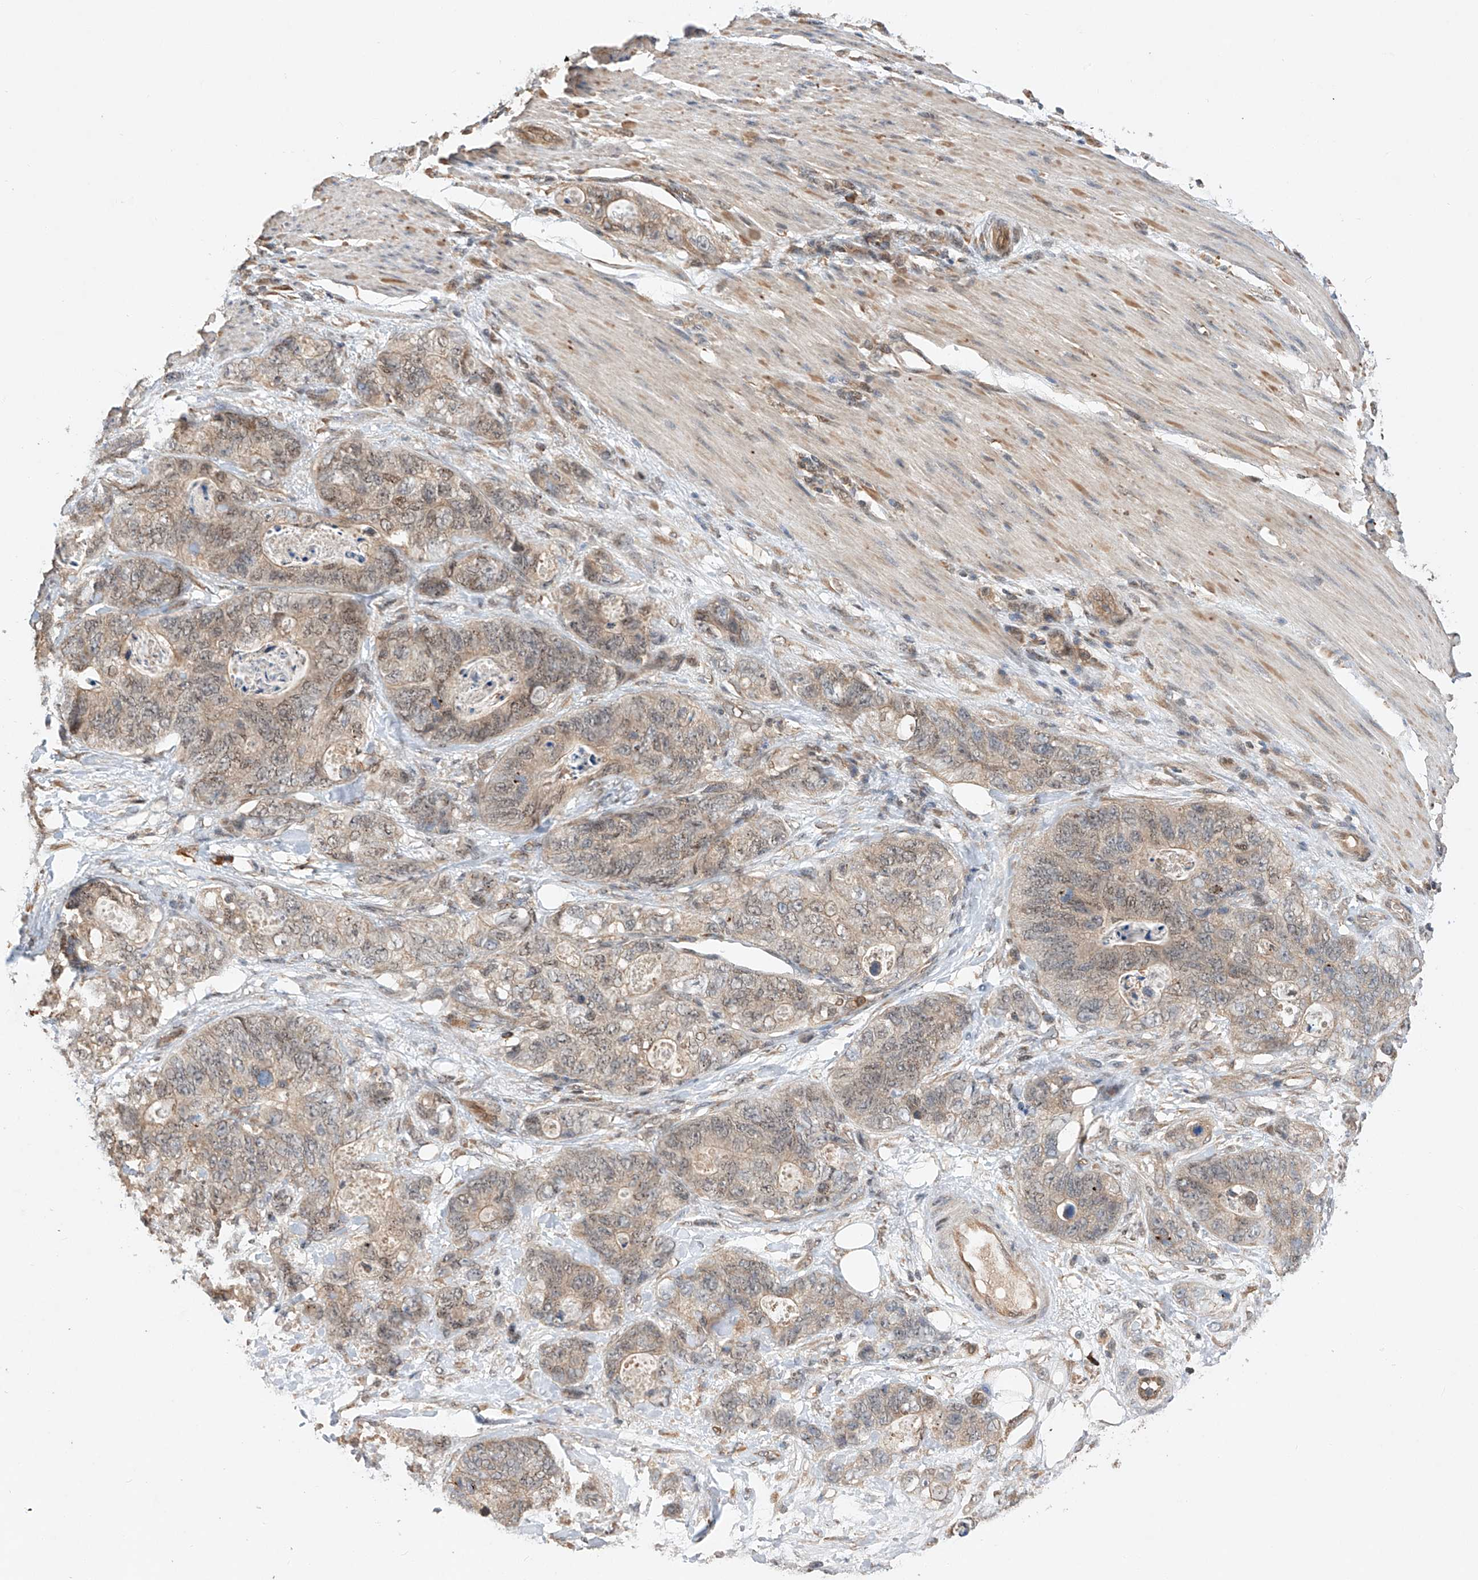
{"staining": {"intensity": "weak", "quantity": ">75%", "location": "cytoplasmic/membranous,nuclear"}, "tissue": "stomach cancer", "cell_type": "Tumor cells", "image_type": "cancer", "snomed": [{"axis": "morphology", "description": "Normal tissue, NOS"}, {"axis": "morphology", "description": "Adenocarcinoma, NOS"}, {"axis": "topography", "description": "Stomach"}], "caption": "An immunohistochemistry micrograph of tumor tissue is shown. Protein staining in brown highlights weak cytoplasmic/membranous and nuclear positivity in stomach cancer (adenocarcinoma) within tumor cells.", "gene": "RILPL2", "patient": {"sex": "female", "age": 89}}